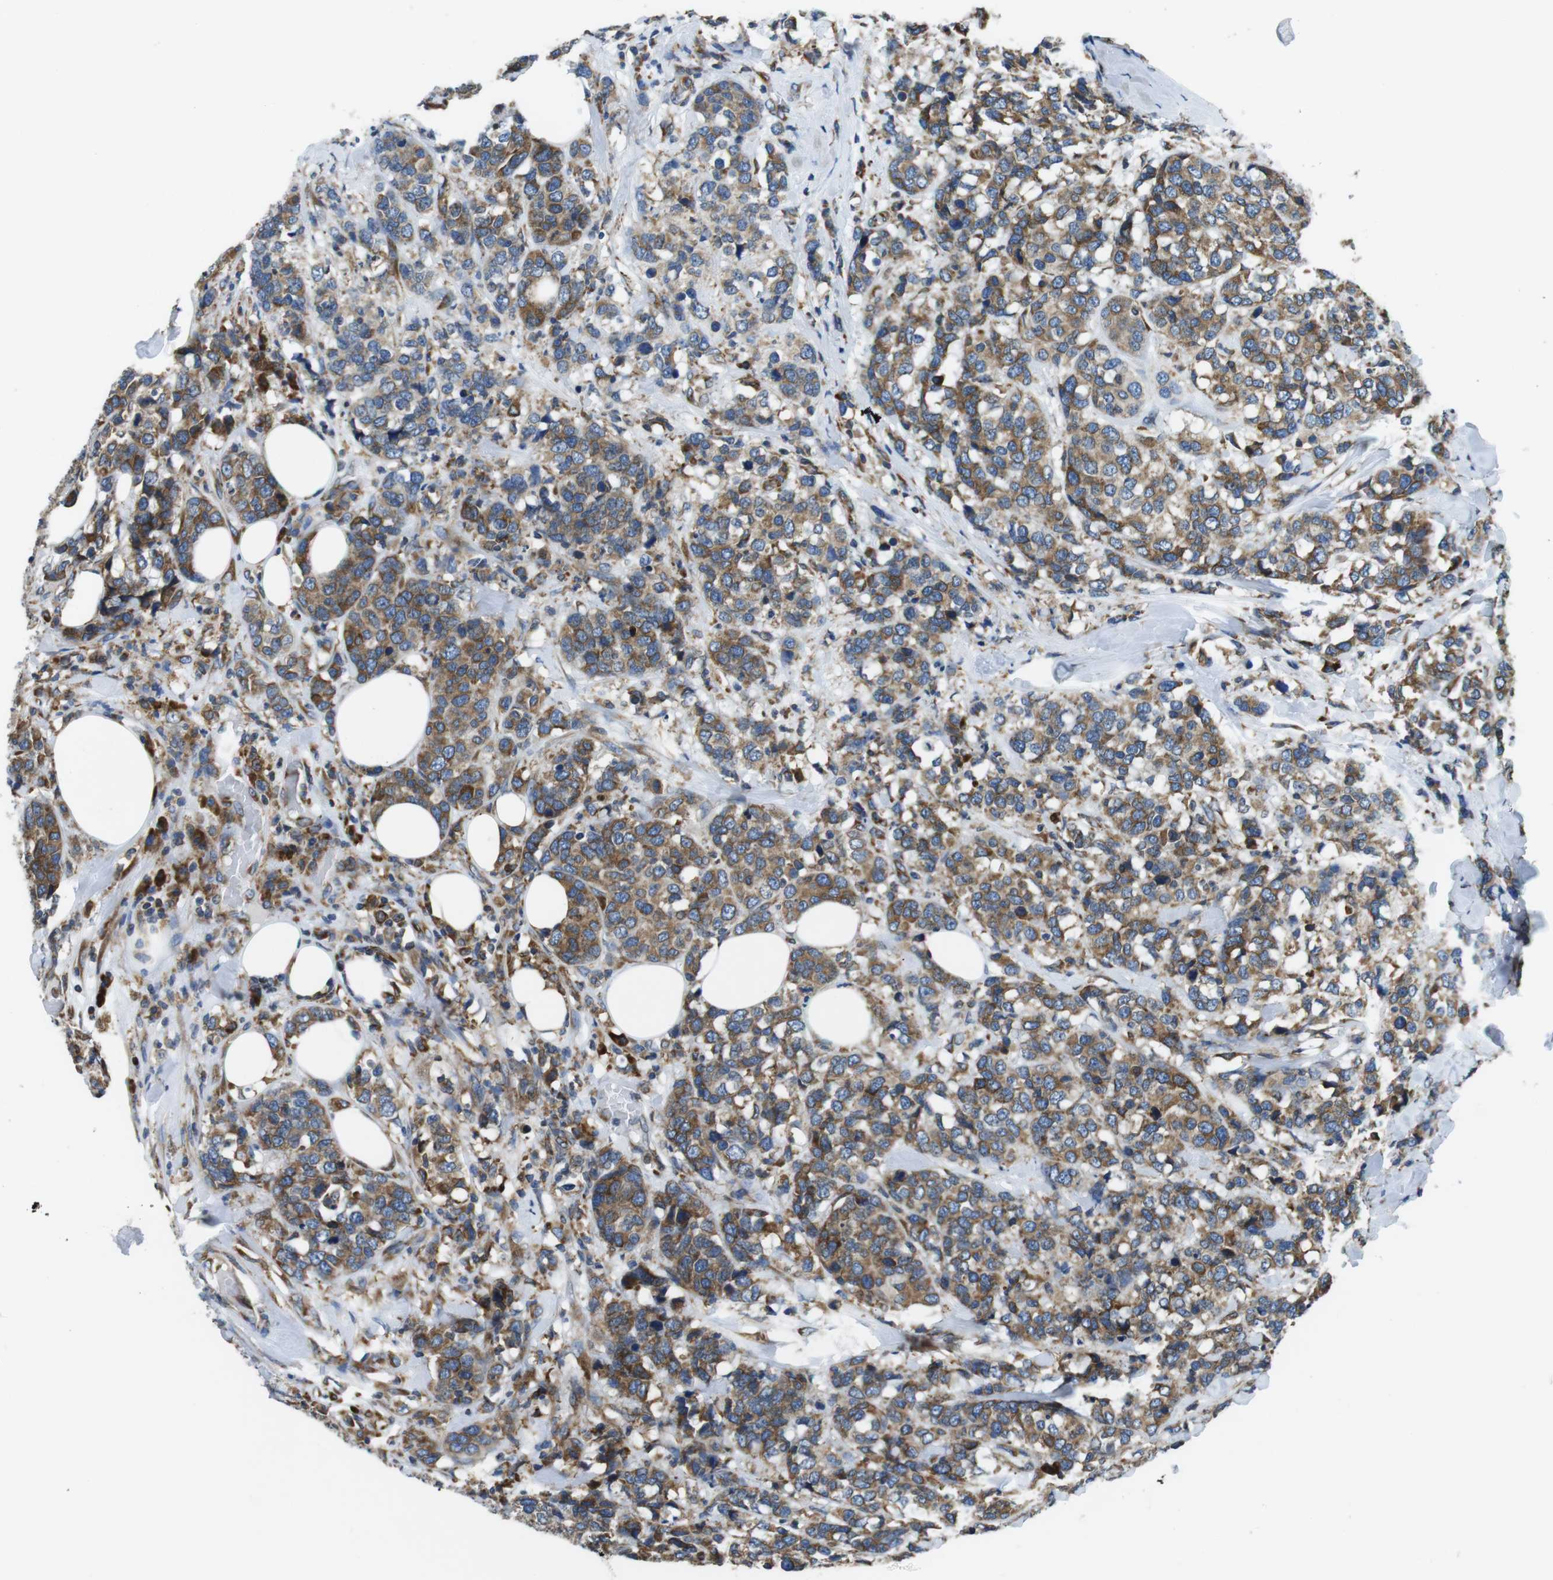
{"staining": {"intensity": "moderate", "quantity": ">75%", "location": "cytoplasmic/membranous"}, "tissue": "breast cancer", "cell_type": "Tumor cells", "image_type": "cancer", "snomed": [{"axis": "morphology", "description": "Lobular carcinoma"}, {"axis": "topography", "description": "Breast"}], "caption": "This micrograph exhibits breast cancer stained with IHC to label a protein in brown. The cytoplasmic/membranous of tumor cells show moderate positivity for the protein. Nuclei are counter-stained blue.", "gene": "UGGT1", "patient": {"sex": "female", "age": 59}}